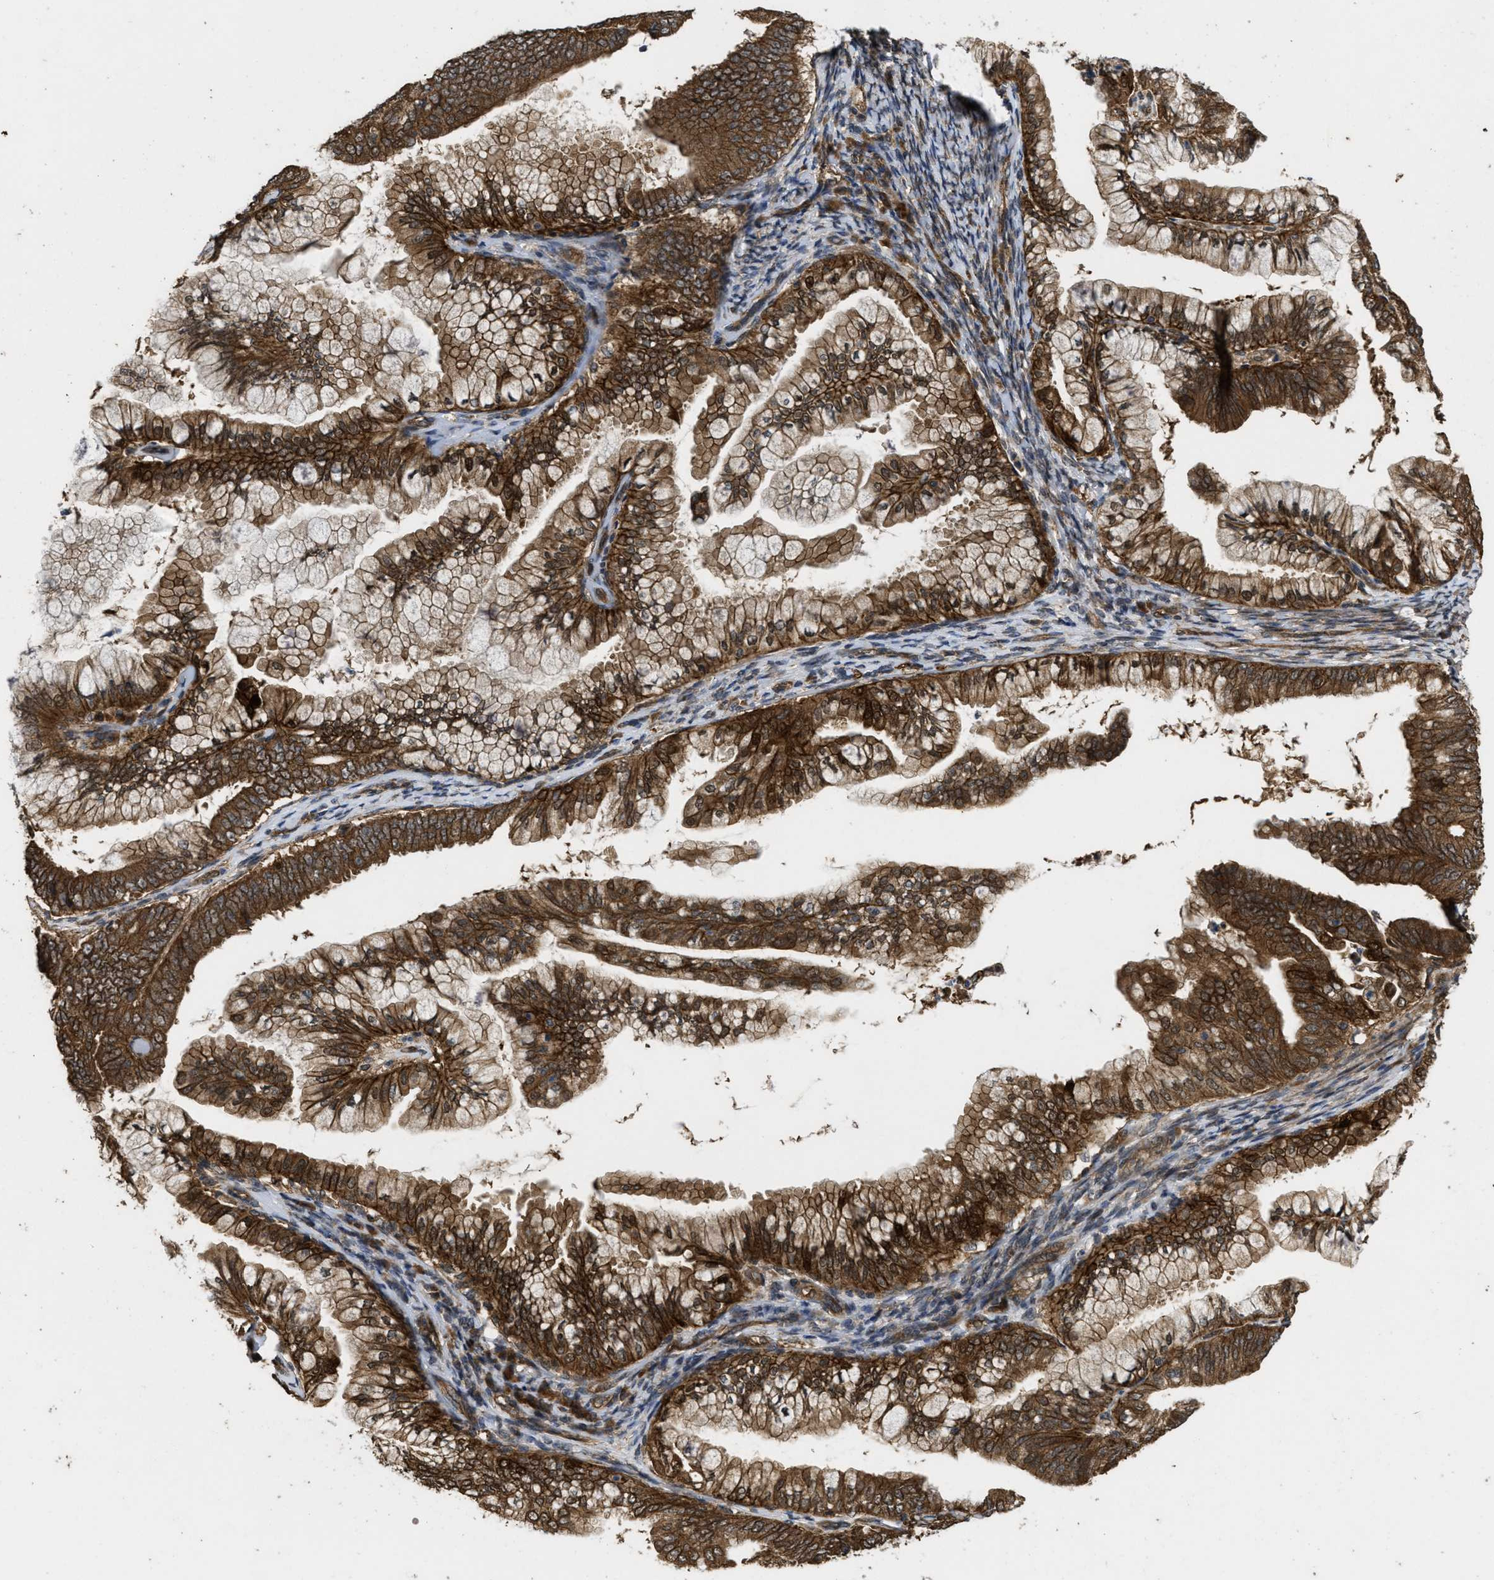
{"staining": {"intensity": "strong", "quantity": ">75%", "location": "cytoplasmic/membranous"}, "tissue": "endometrial cancer", "cell_type": "Tumor cells", "image_type": "cancer", "snomed": [{"axis": "morphology", "description": "Adenocarcinoma, NOS"}, {"axis": "topography", "description": "Endometrium"}], "caption": "This is a photomicrograph of immunohistochemistry staining of adenocarcinoma (endometrial), which shows strong positivity in the cytoplasmic/membranous of tumor cells.", "gene": "FZD6", "patient": {"sex": "female", "age": 63}}